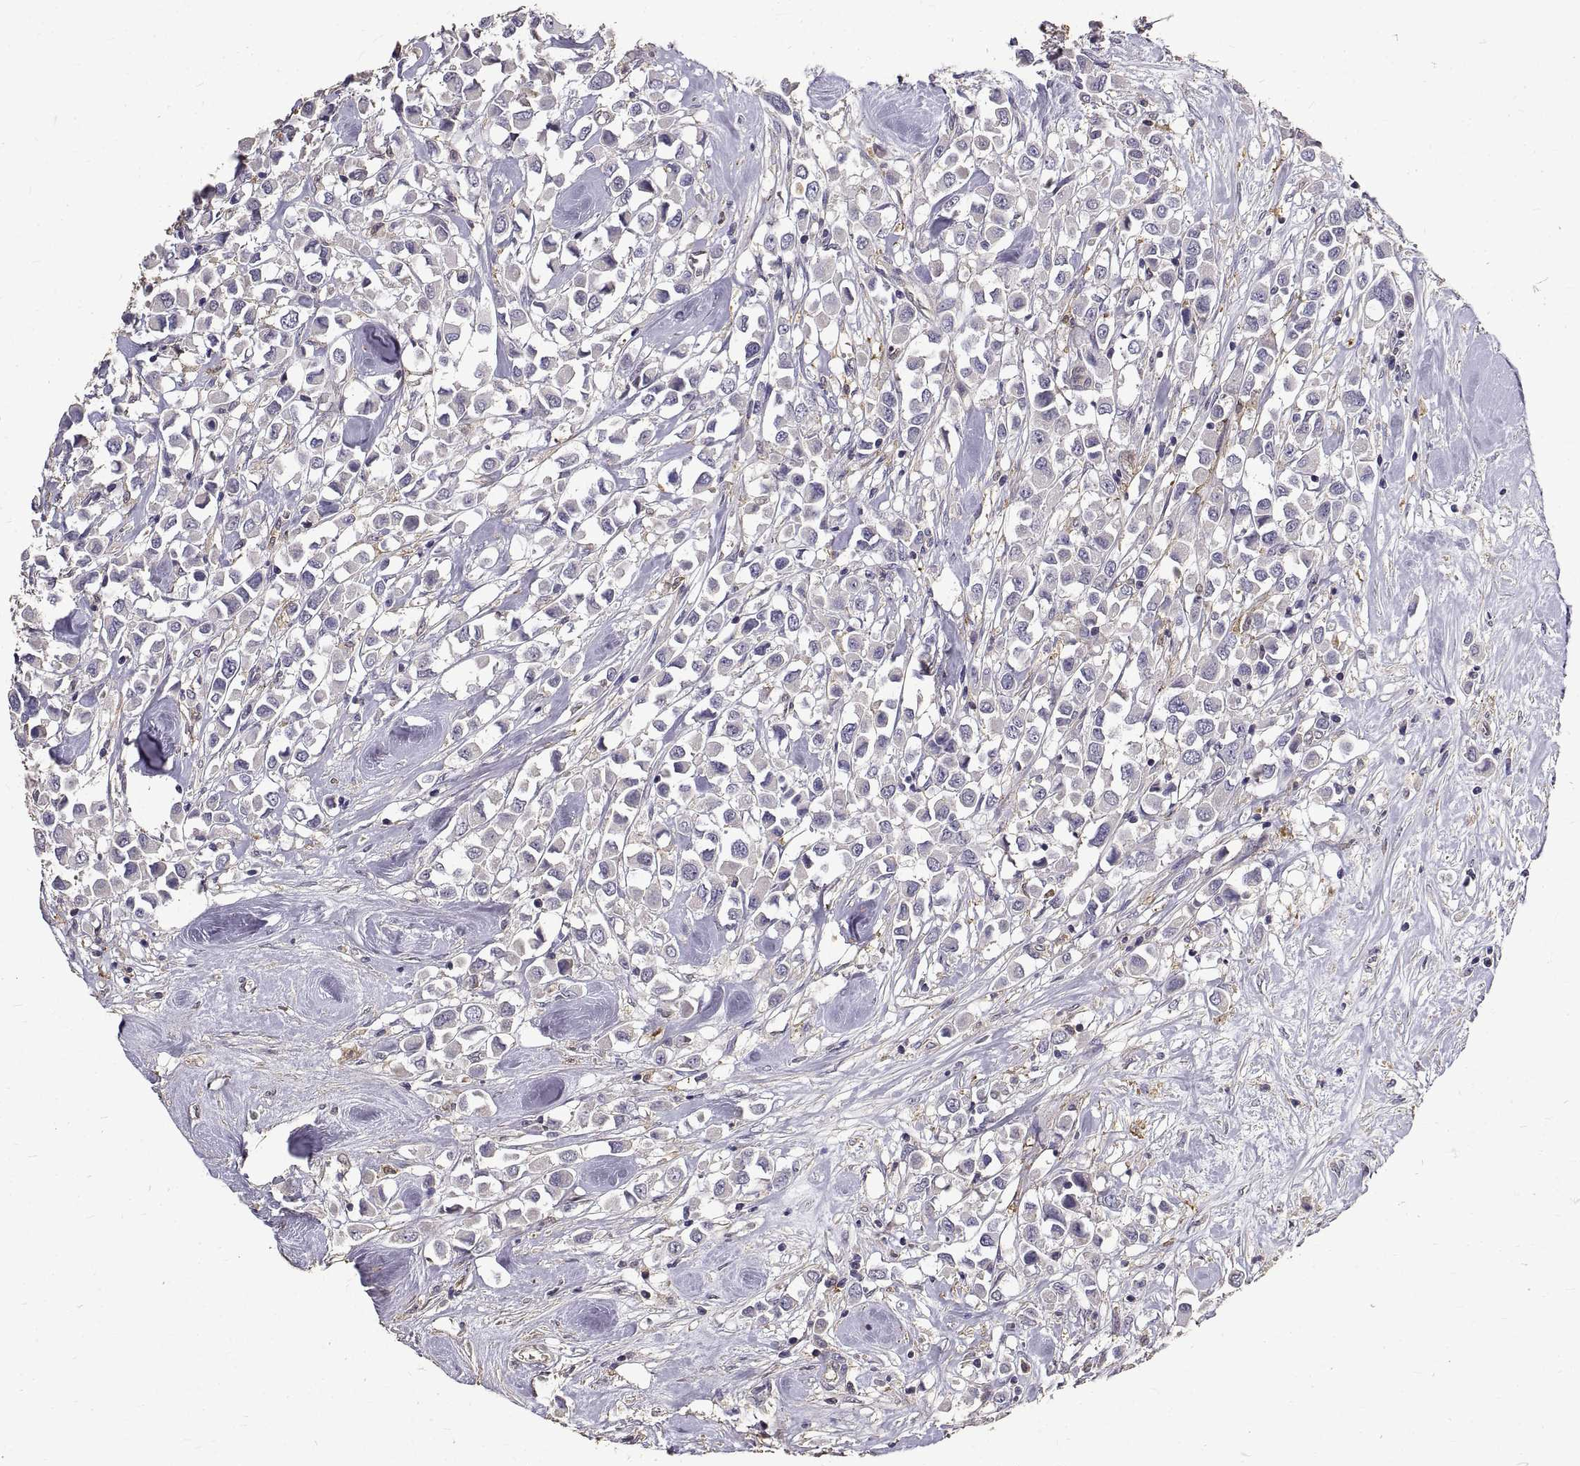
{"staining": {"intensity": "negative", "quantity": "none", "location": "none"}, "tissue": "breast cancer", "cell_type": "Tumor cells", "image_type": "cancer", "snomed": [{"axis": "morphology", "description": "Duct carcinoma"}, {"axis": "topography", "description": "Breast"}], "caption": "High magnification brightfield microscopy of infiltrating ductal carcinoma (breast) stained with DAB (brown) and counterstained with hematoxylin (blue): tumor cells show no significant positivity. (IHC, brightfield microscopy, high magnification).", "gene": "PEA15", "patient": {"sex": "female", "age": 61}}